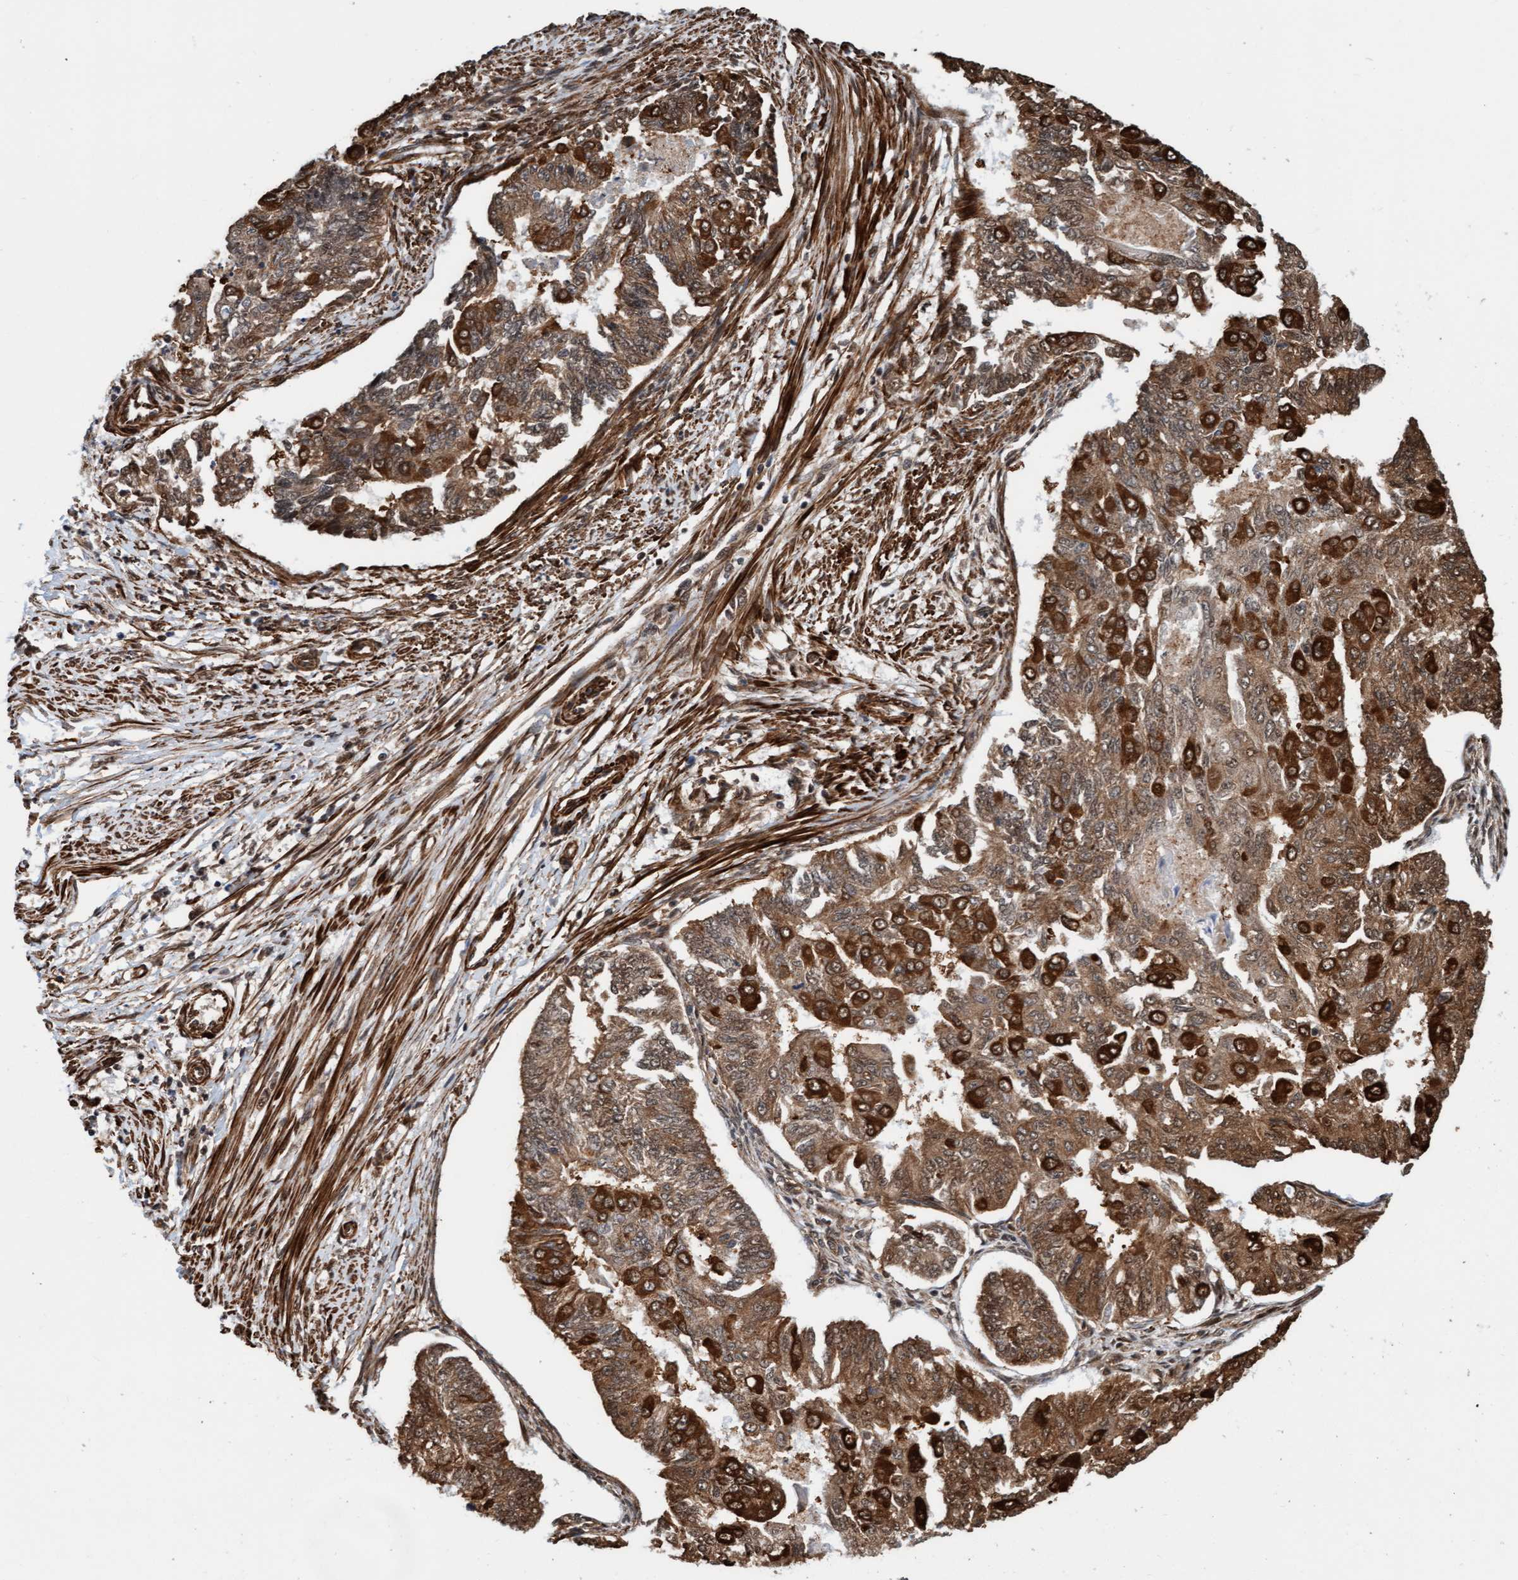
{"staining": {"intensity": "moderate", "quantity": ">75%", "location": "cytoplasmic/membranous,nuclear"}, "tissue": "endometrial cancer", "cell_type": "Tumor cells", "image_type": "cancer", "snomed": [{"axis": "morphology", "description": "Adenocarcinoma, NOS"}, {"axis": "topography", "description": "Endometrium"}], "caption": "A high-resolution photomicrograph shows immunohistochemistry (IHC) staining of endometrial adenocarcinoma, which displays moderate cytoplasmic/membranous and nuclear expression in about >75% of tumor cells.", "gene": "STXBP4", "patient": {"sex": "female", "age": 32}}